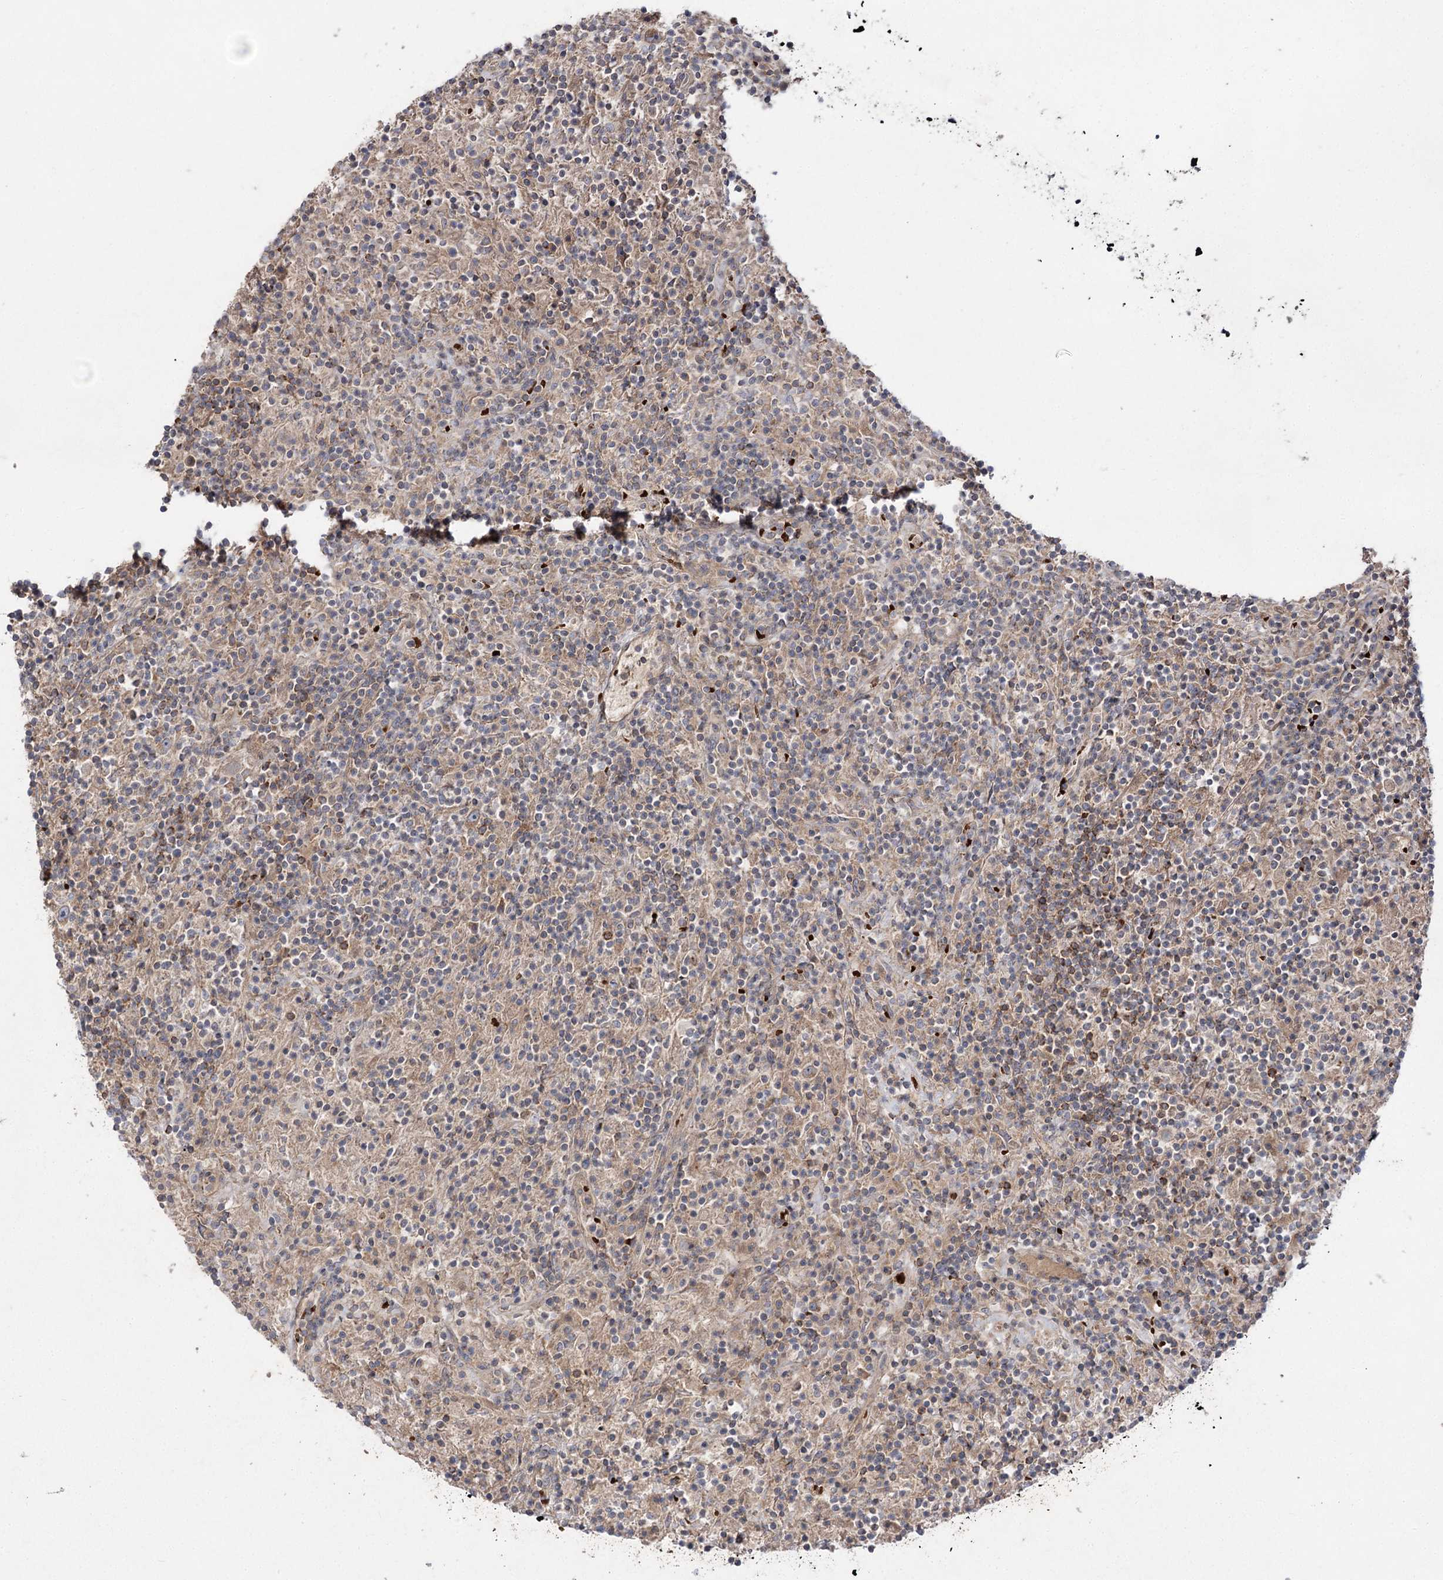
{"staining": {"intensity": "moderate", "quantity": ">75%", "location": "cytoplasmic/membranous"}, "tissue": "lymphoma", "cell_type": "Tumor cells", "image_type": "cancer", "snomed": [{"axis": "morphology", "description": "Hodgkin's disease, NOS"}, {"axis": "topography", "description": "Lymph node"}], "caption": "IHC image of neoplastic tissue: Hodgkin's disease stained using immunohistochemistry reveals medium levels of moderate protein expression localized specifically in the cytoplasmic/membranous of tumor cells, appearing as a cytoplasmic/membranous brown color.", "gene": "KIAA0825", "patient": {"sex": "male", "age": 70}}